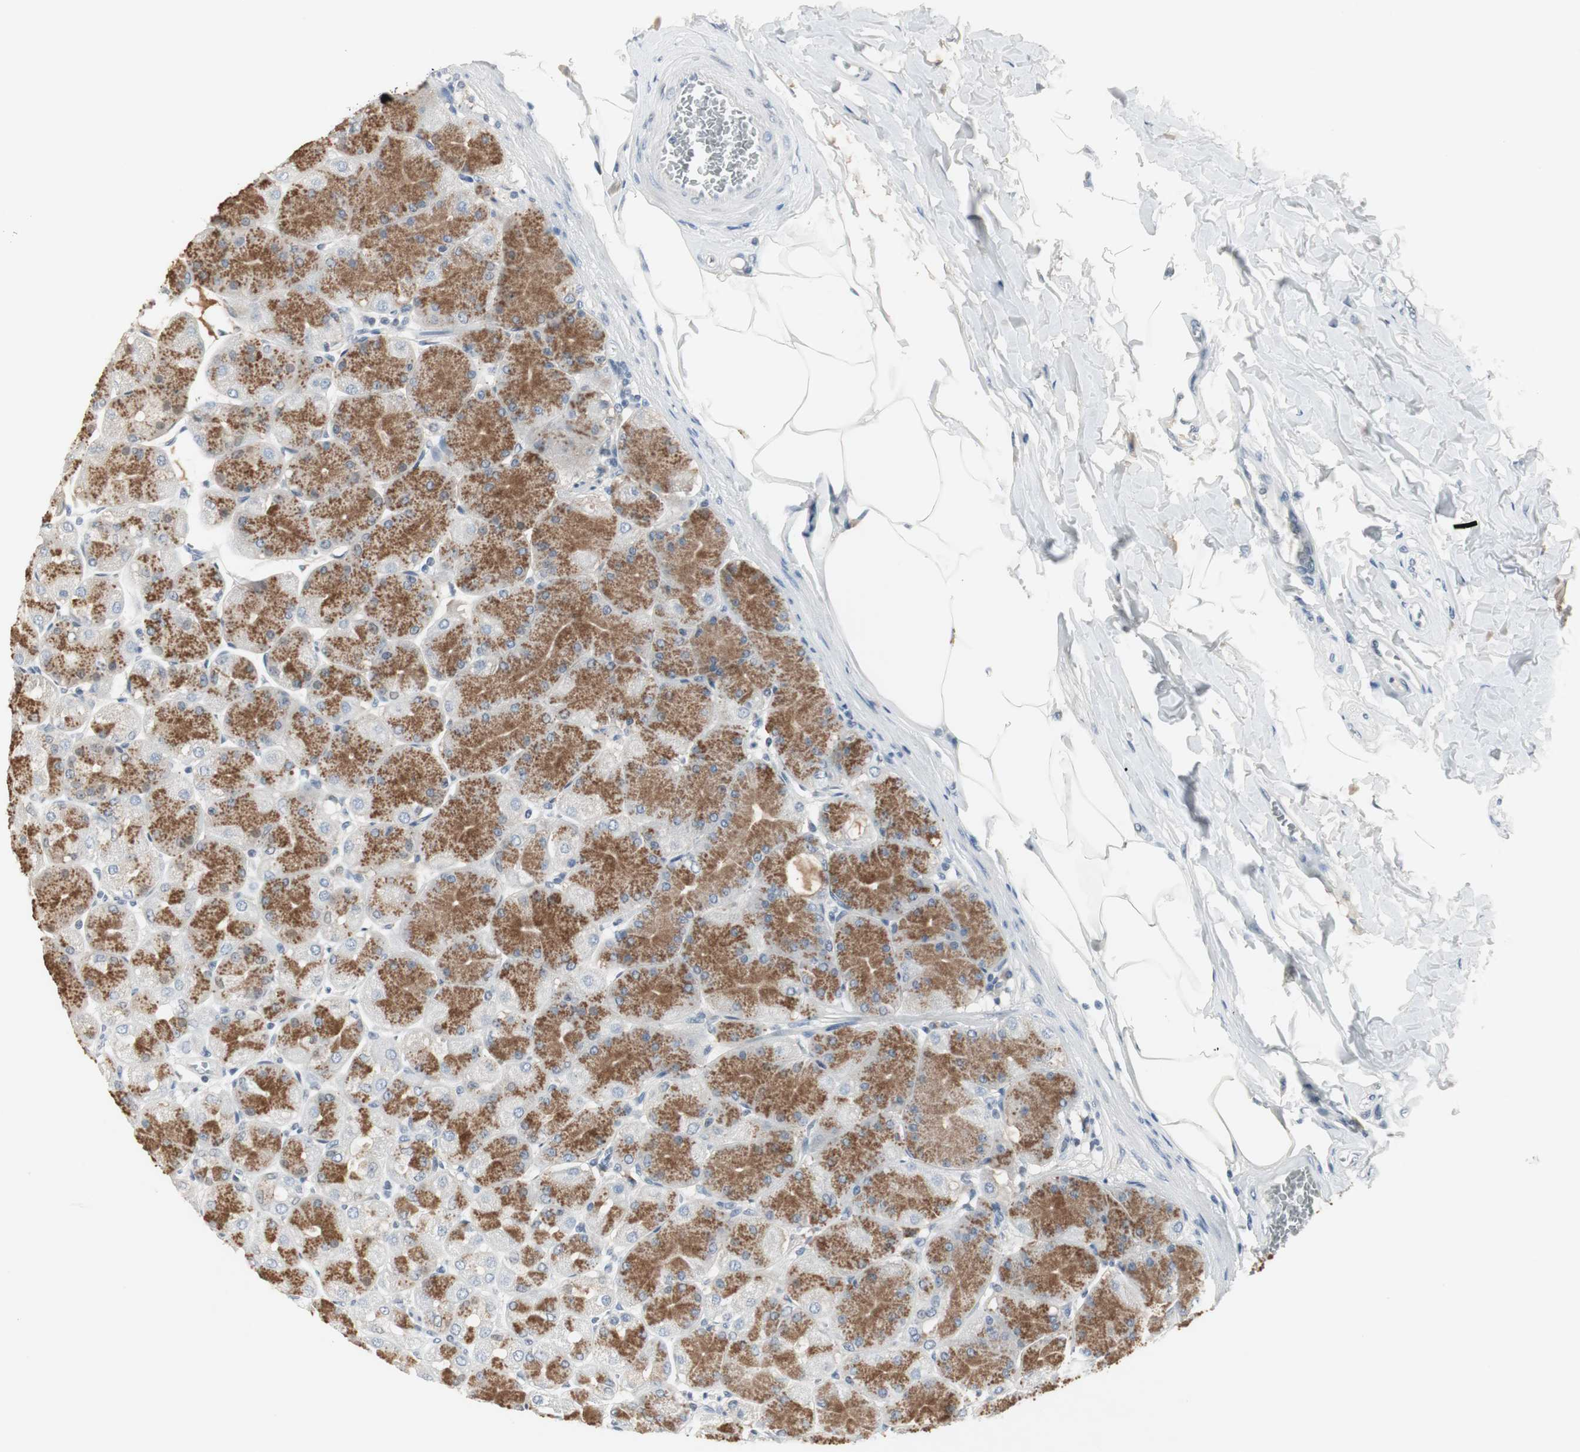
{"staining": {"intensity": "moderate", "quantity": "25%-75%", "location": "cytoplasmic/membranous"}, "tissue": "stomach", "cell_type": "Glandular cells", "image_type": "normal", "snomed": [{"axis": "morphology", "description": "Normal tissue, NOS"}, {"axis": "topography", "description": "Stomach, upper"}], "caption": "Immunohistochemical staining of unremarkable human stomach displays 25%-75% levels of moderate cytoplasmic/membranous protein positivity in about 25%-75% of glandular cells.", "gene": "ELK1", "patient": {"sex": "female", "age": 56}}